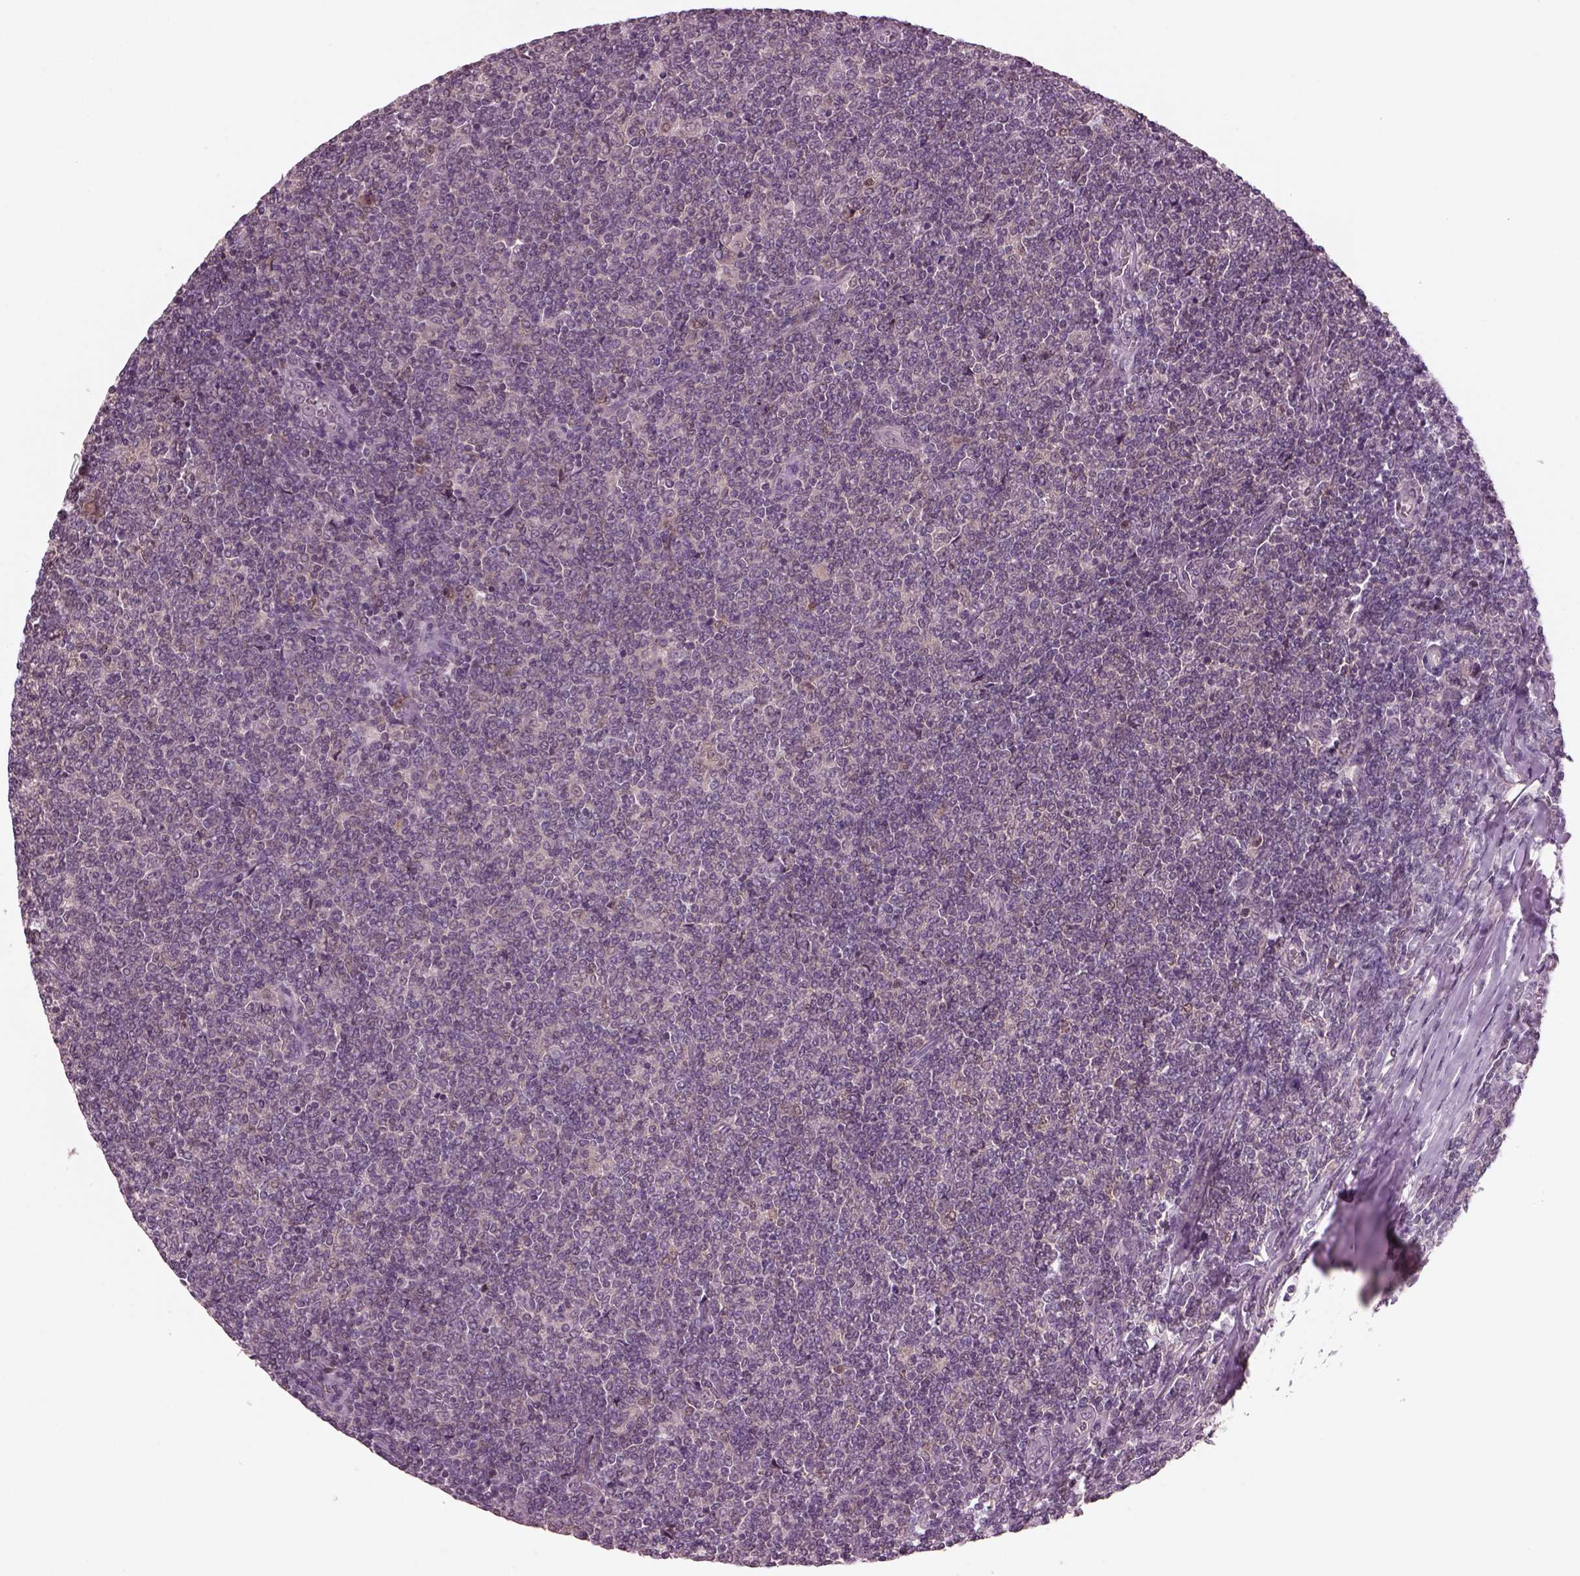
{"staining": {"intensity": "negative", "quantity": "none", "location": "none"}, "tissue": "lymphoma", "cell_type": "Tumor cells", "image_type": "cancer", "snomed": [{"axis": "morphology", "description": "Malignant lymphoma, non-Hodgkin's type, Low grade"}, {"axis": "topography", "description": "Lymph node"}], "caption": "This is an IHC histopathology image of malignant lymphoma, non-Hodgkin's type (low-grade). There is no positivity in tumor cells.", "gene": "SRI", "patient": {"sex": "male", "age": 52}}